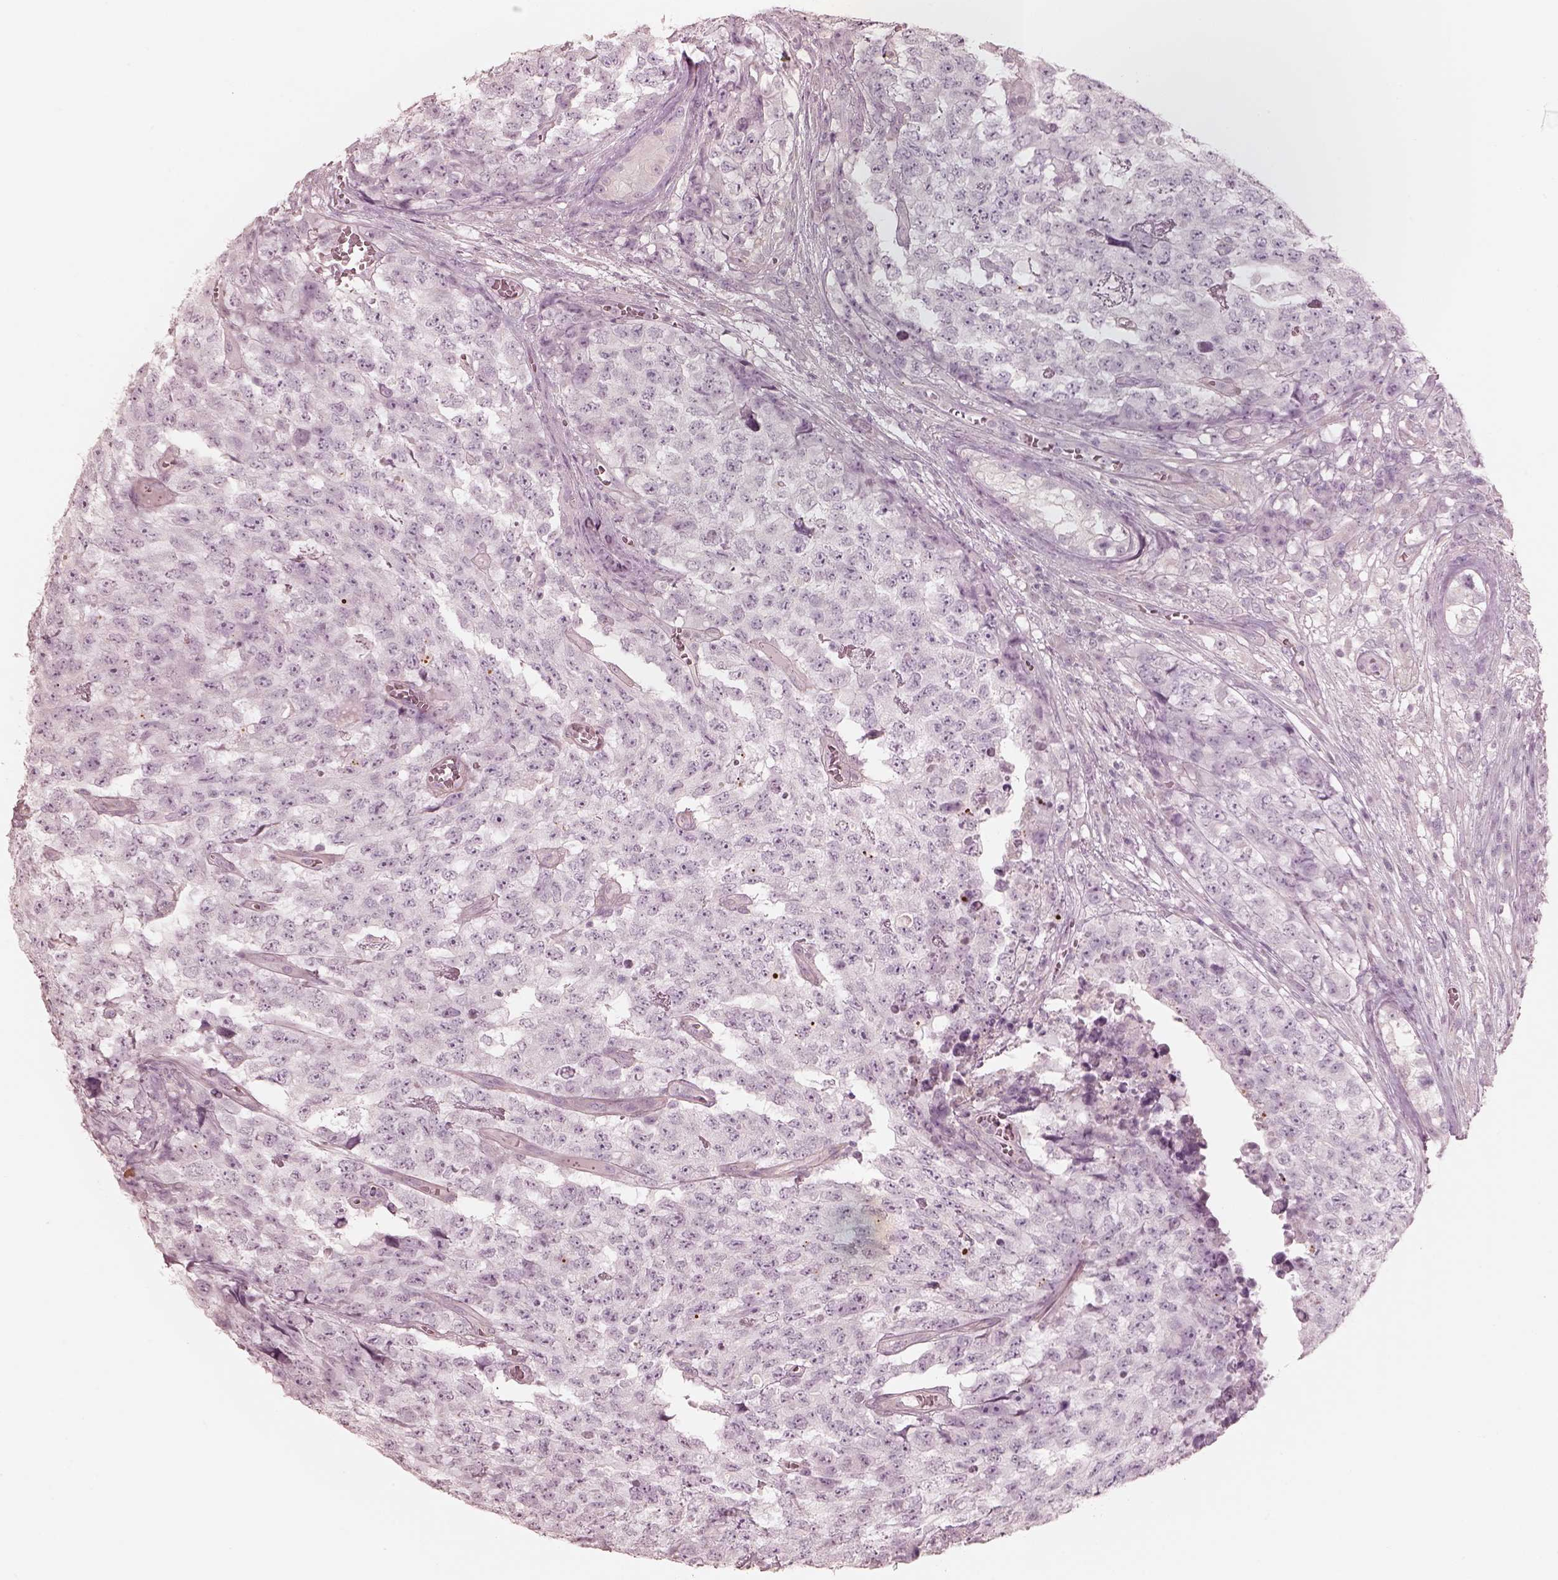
{"staining": {"intensity": "negative", "quantity": "none", "location": "none"}, "tissue": "testis cancer", "cell_type": "Tumor cells", "image_type": "cancer", "snomed": [{"axis": "morphology", "description": "Carcinoma, Embryonal, NOS"}, {"axis": "topography", "description": "Testis"}], "caption": "There is no significant staining in tumor cells of testis cancer (embryonal carcinoma).", "gene": "ZP4", "patient": {"sex": "male", "age": 23}}